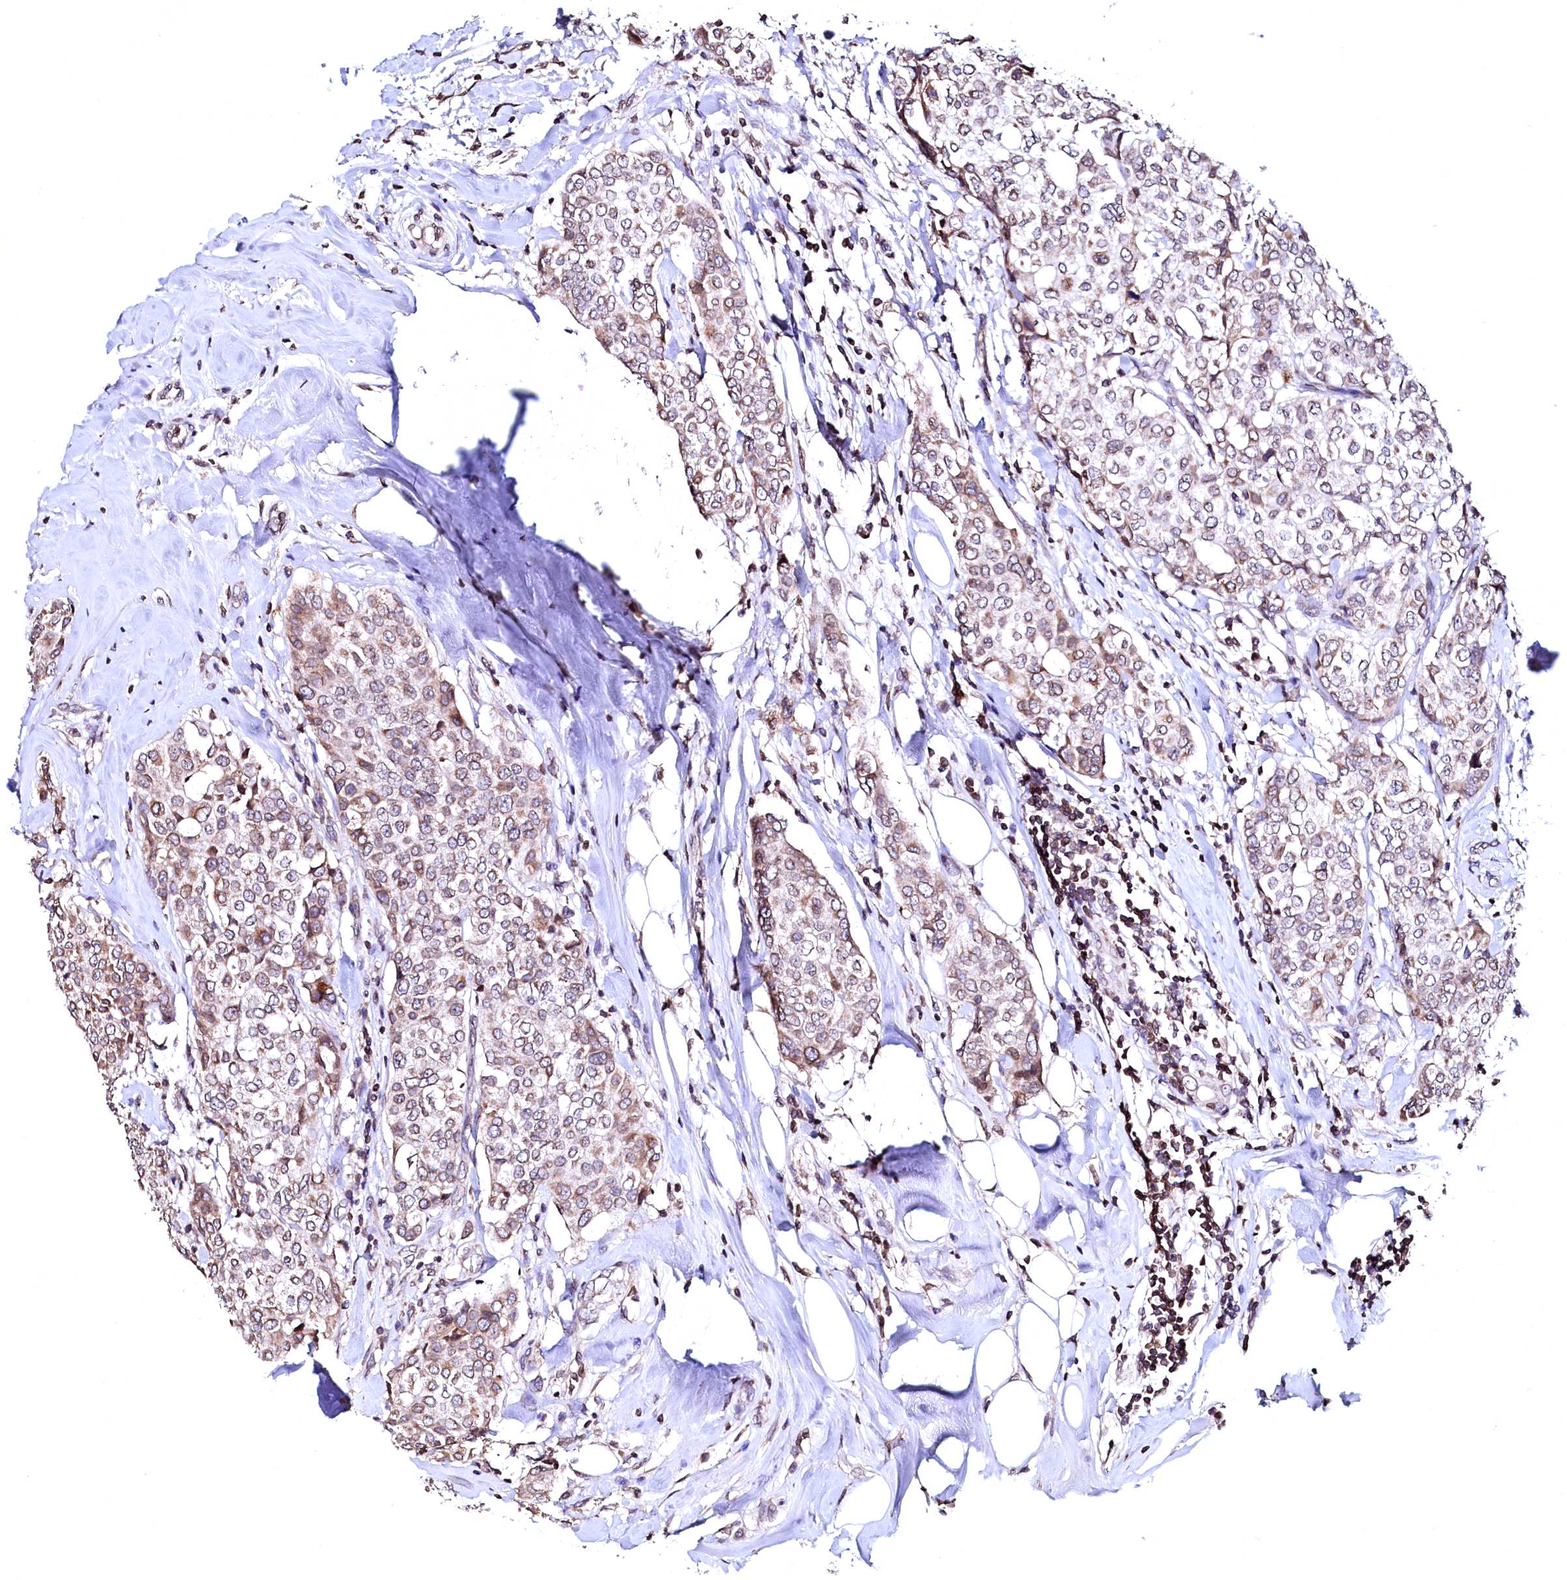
{"staining": {"intensity": "weak", "quantity": ">75%", "location": "cytoplasmic/membranous"}, "tissue": "breast cancer", "cell_type": "Tumor cells", "image_type": "cancer", "snomed": [{"axis": "morphology", "description": "Lobular carcinoma"}, {"axis": "topography", "description": "Breast"}], "caption": "Protein staining of lobular carcinoma (breast) tissue exhibits weak cytoplasmic/membranous staining in approximately >75% of tumor cells.", "gene": "HAND1", "patient": {"sex": "female", "age": 51}}